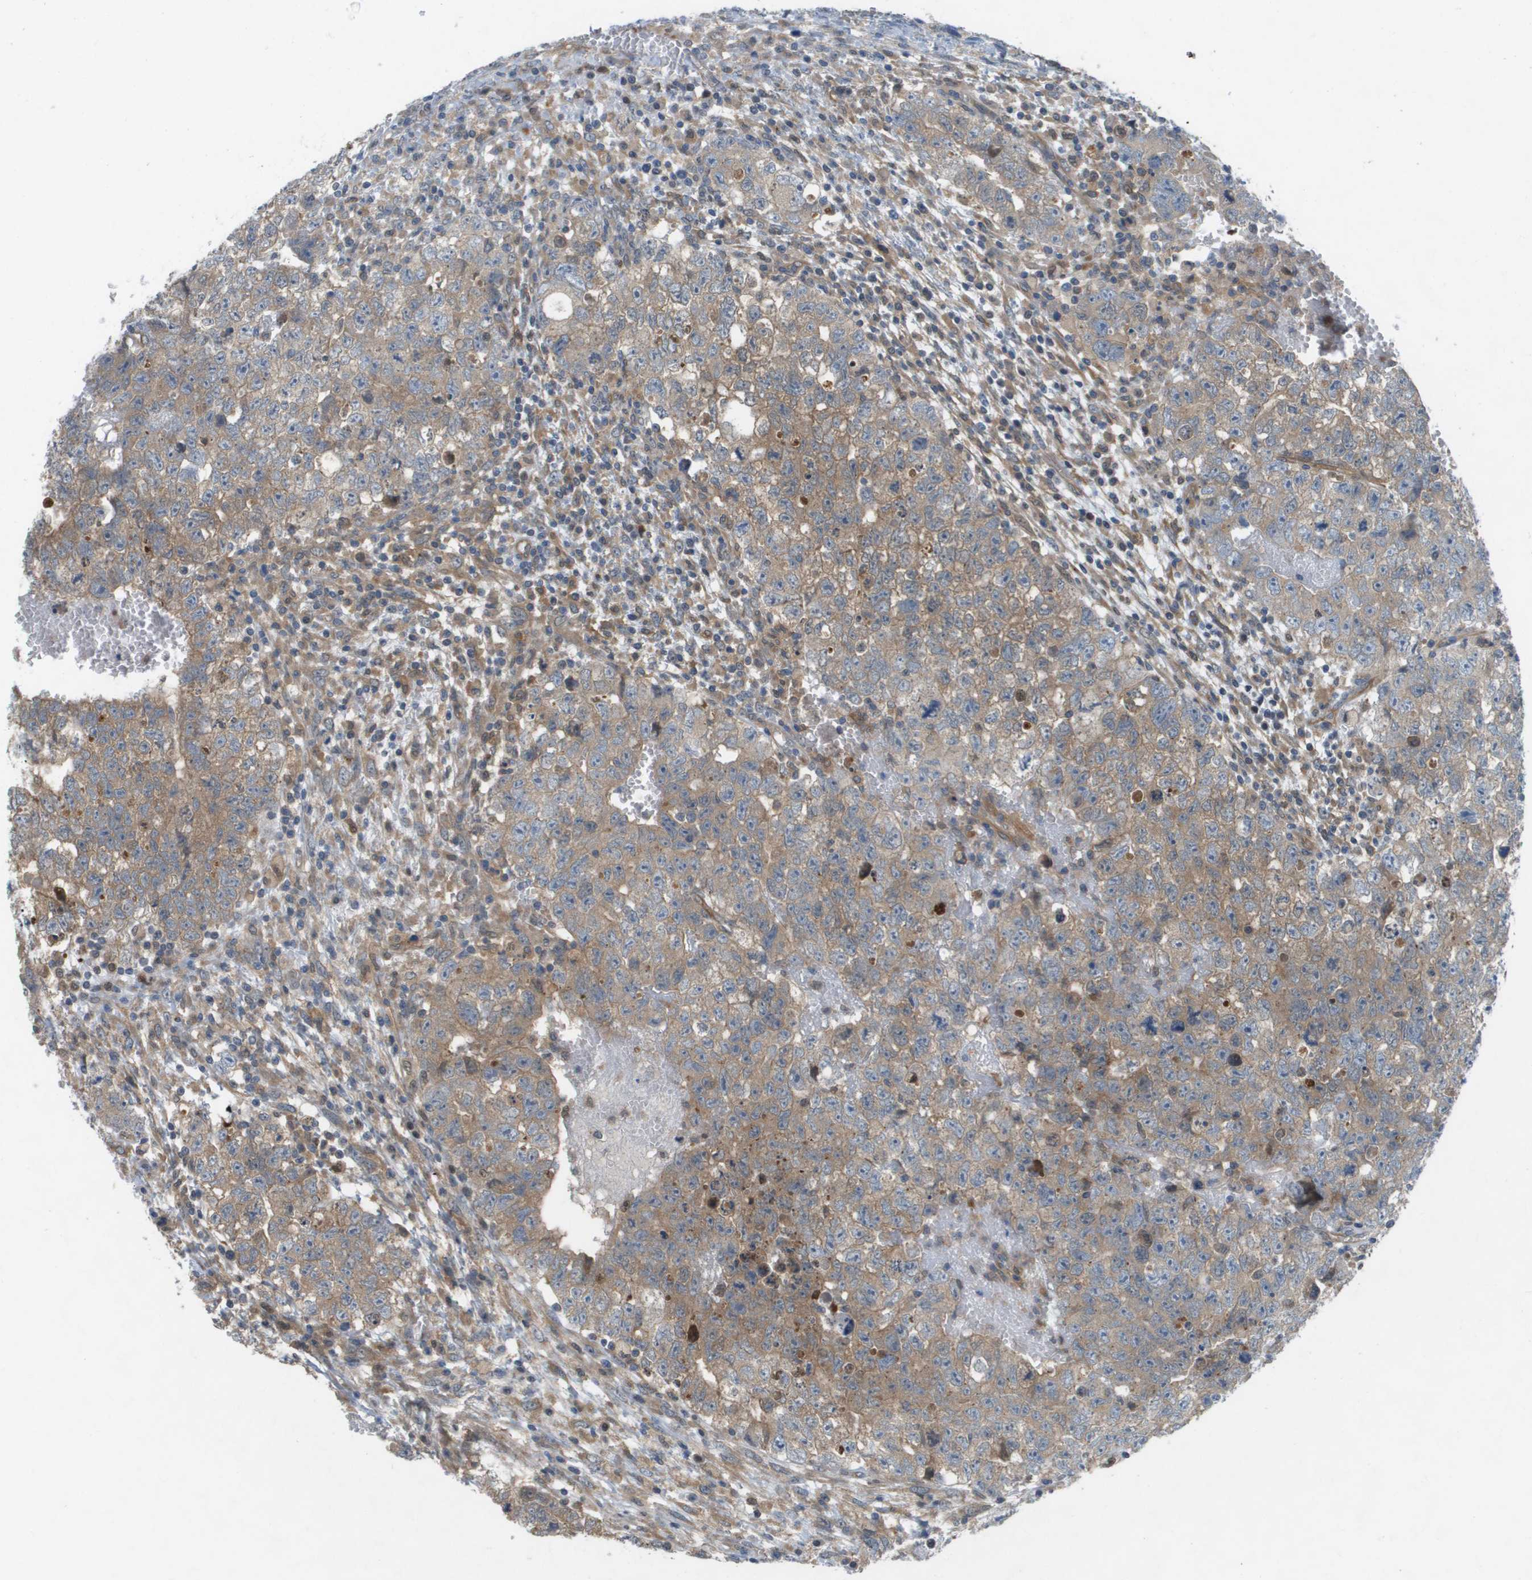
{"staining": {"intensity": "moderate", "quantity": ">75%", "location": "cytoplasmic/membranous"}, "tissue": "testis cancer", "cell_type": "Tumor cells", "image_type": "cancer", "snomed": [{"axis": "morphology", "description": "Seminoma, NOS"}, {"axis": "morphology", "description": "Carcinoma, Embryonal, NOS"}, {"axis": "topography", "description": "Testis"}], "caption": "Immunohistochemical staining of human testis embryonal carcinoma displays medium levels of moderate cytoplasmic/membranous protein expression in about >75% of tumor cells.", "gene": "PALD1", "patient": {"sex": "male", "age": 38}}